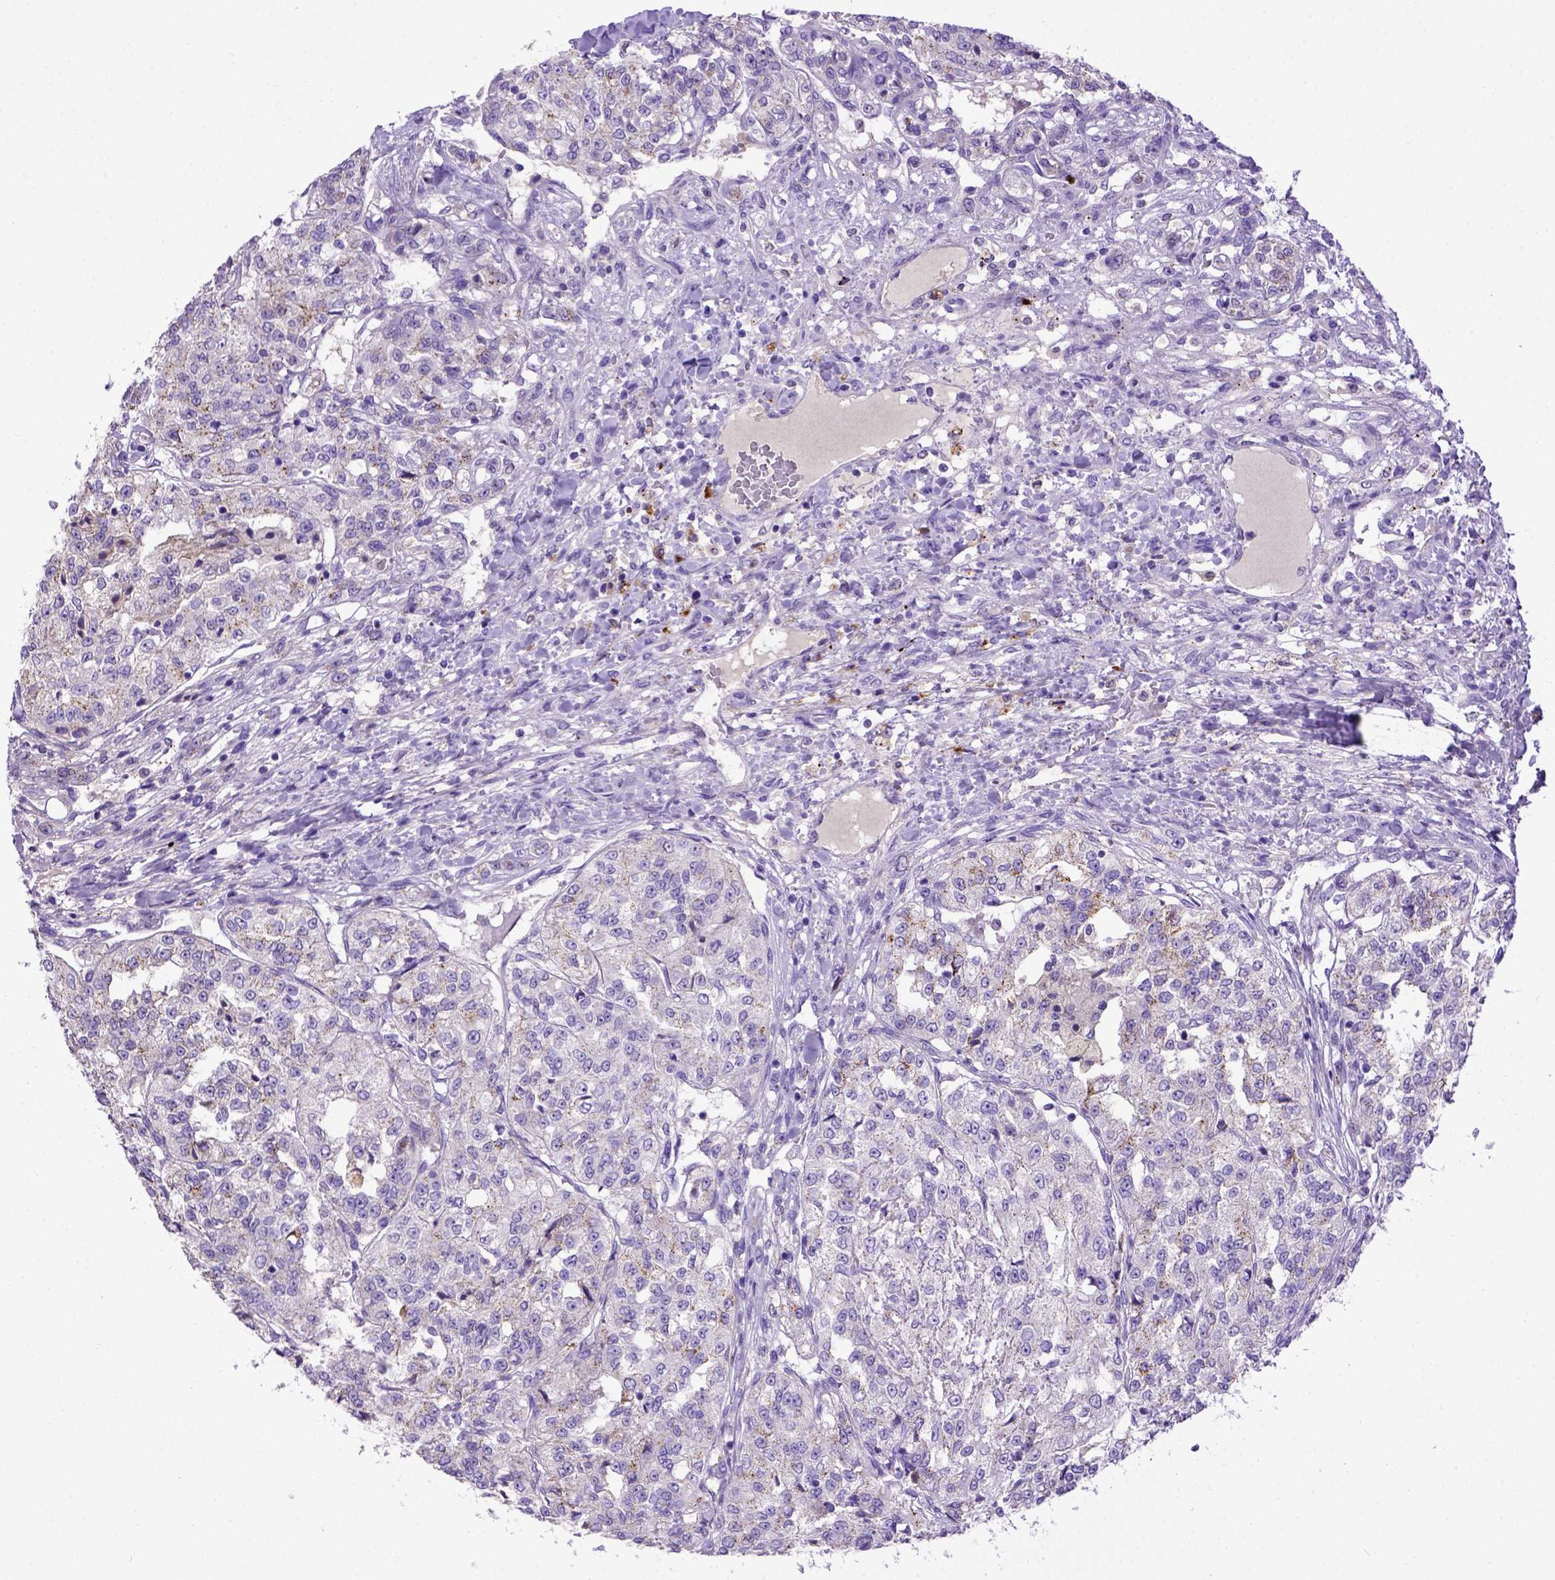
{"staining": {"intensity": "negative", "quantity": "none", "location": "none"}, "tissue": "renal cancer", "cell_type": "Tumor cells", "image_type": "cancer", "snomed": [{"axis": "morphology", "description": "Adenocarcinoma, NOS"}, {"axis": "topography", "description": "Kidney"}], "caption": "Micrograph shows no protein expression in tumor cells of renal cancer tissue.", "gene": "ADAM12", "patient": {"sex": "female", "age": 63}}